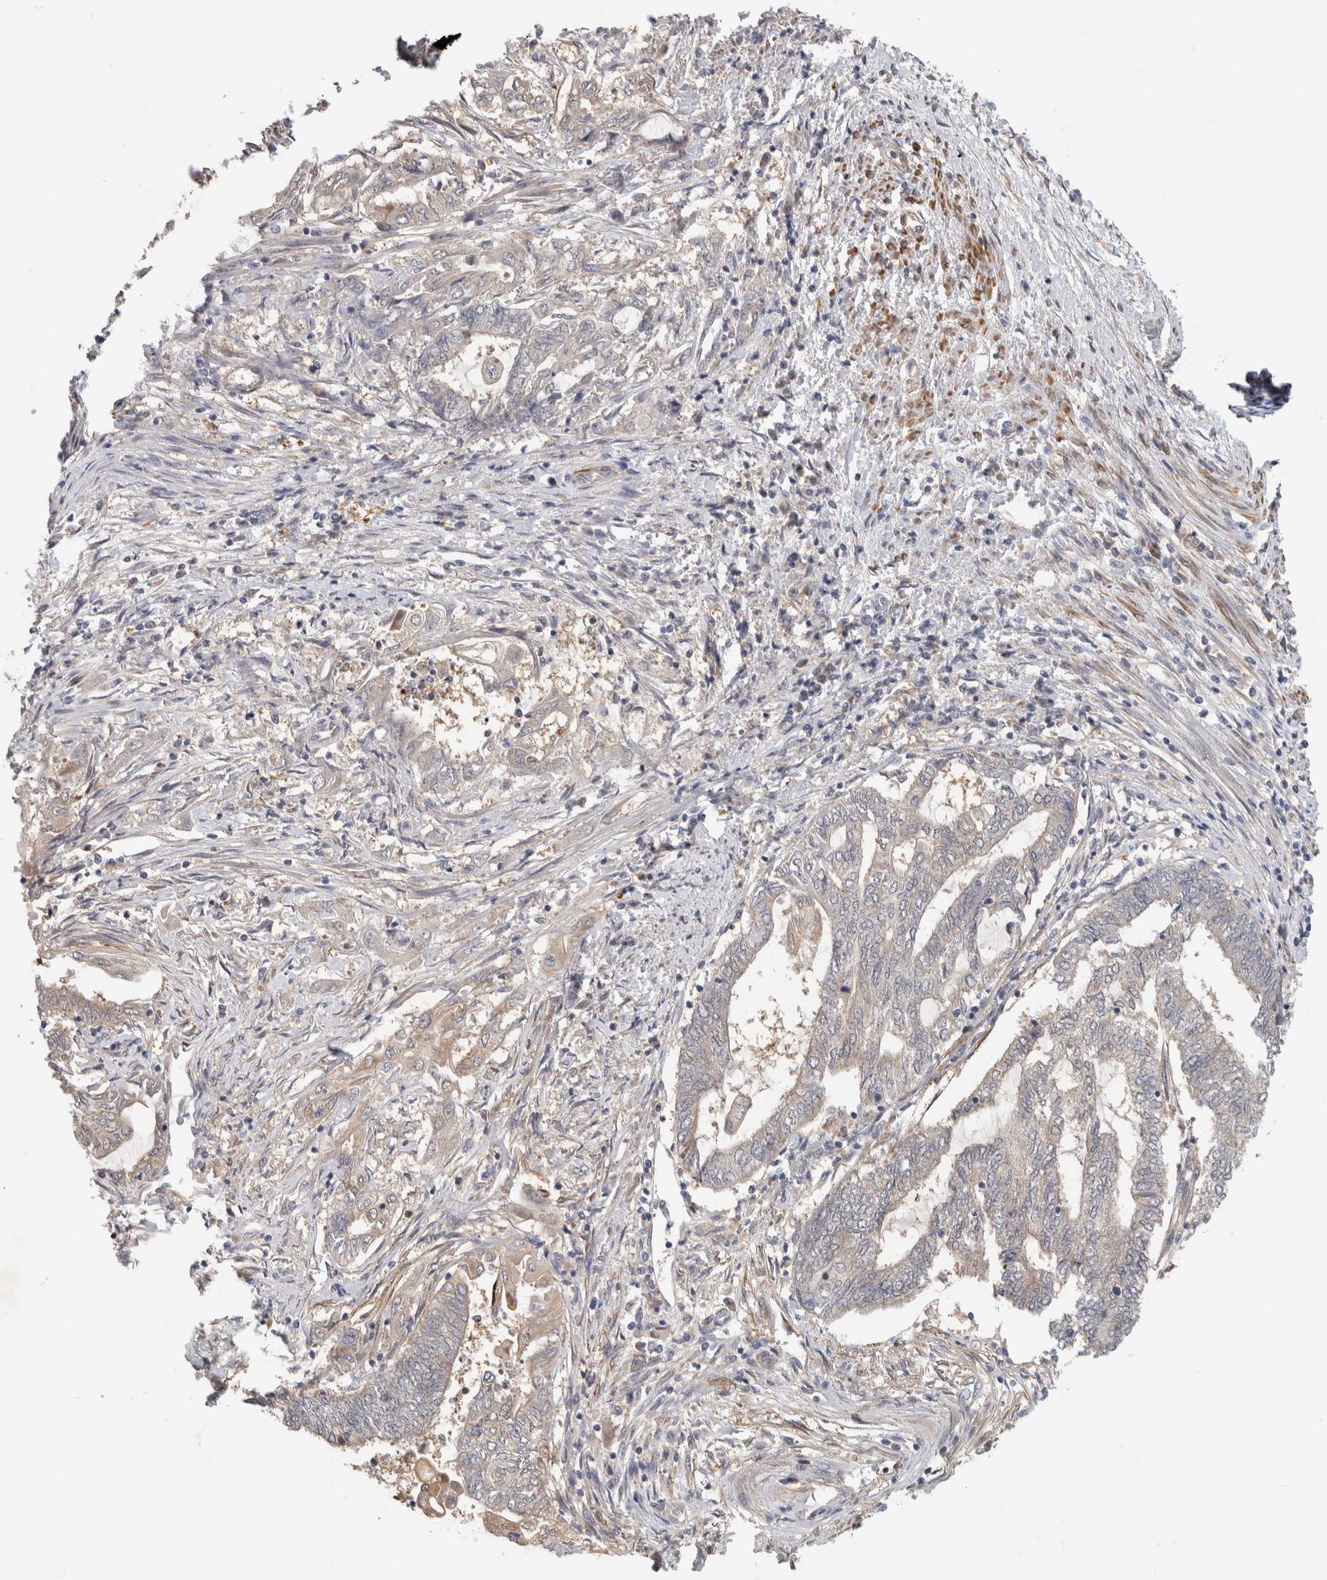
{"staining": {"intensity": "negative", "quantity": "none", "location": "none"}, "tissue": "endometrial cancer", "cell_type": "Tumor cells", "image_type": "cancer", "snomed": [{"axis": "morphology", "description": "Adenocarcinoma, NOS"}, {"axis": "topography", "description": "Uterus"}, {"axis": "topography", "description": "Endometrium"}], "caption": "A photomicrograph of adenocarcinoma (endometrial) stained for a protein reveals no brown staining in tumor cells.", "gene": "PGM1", "patient": {"sex": "female", "age": 70}}